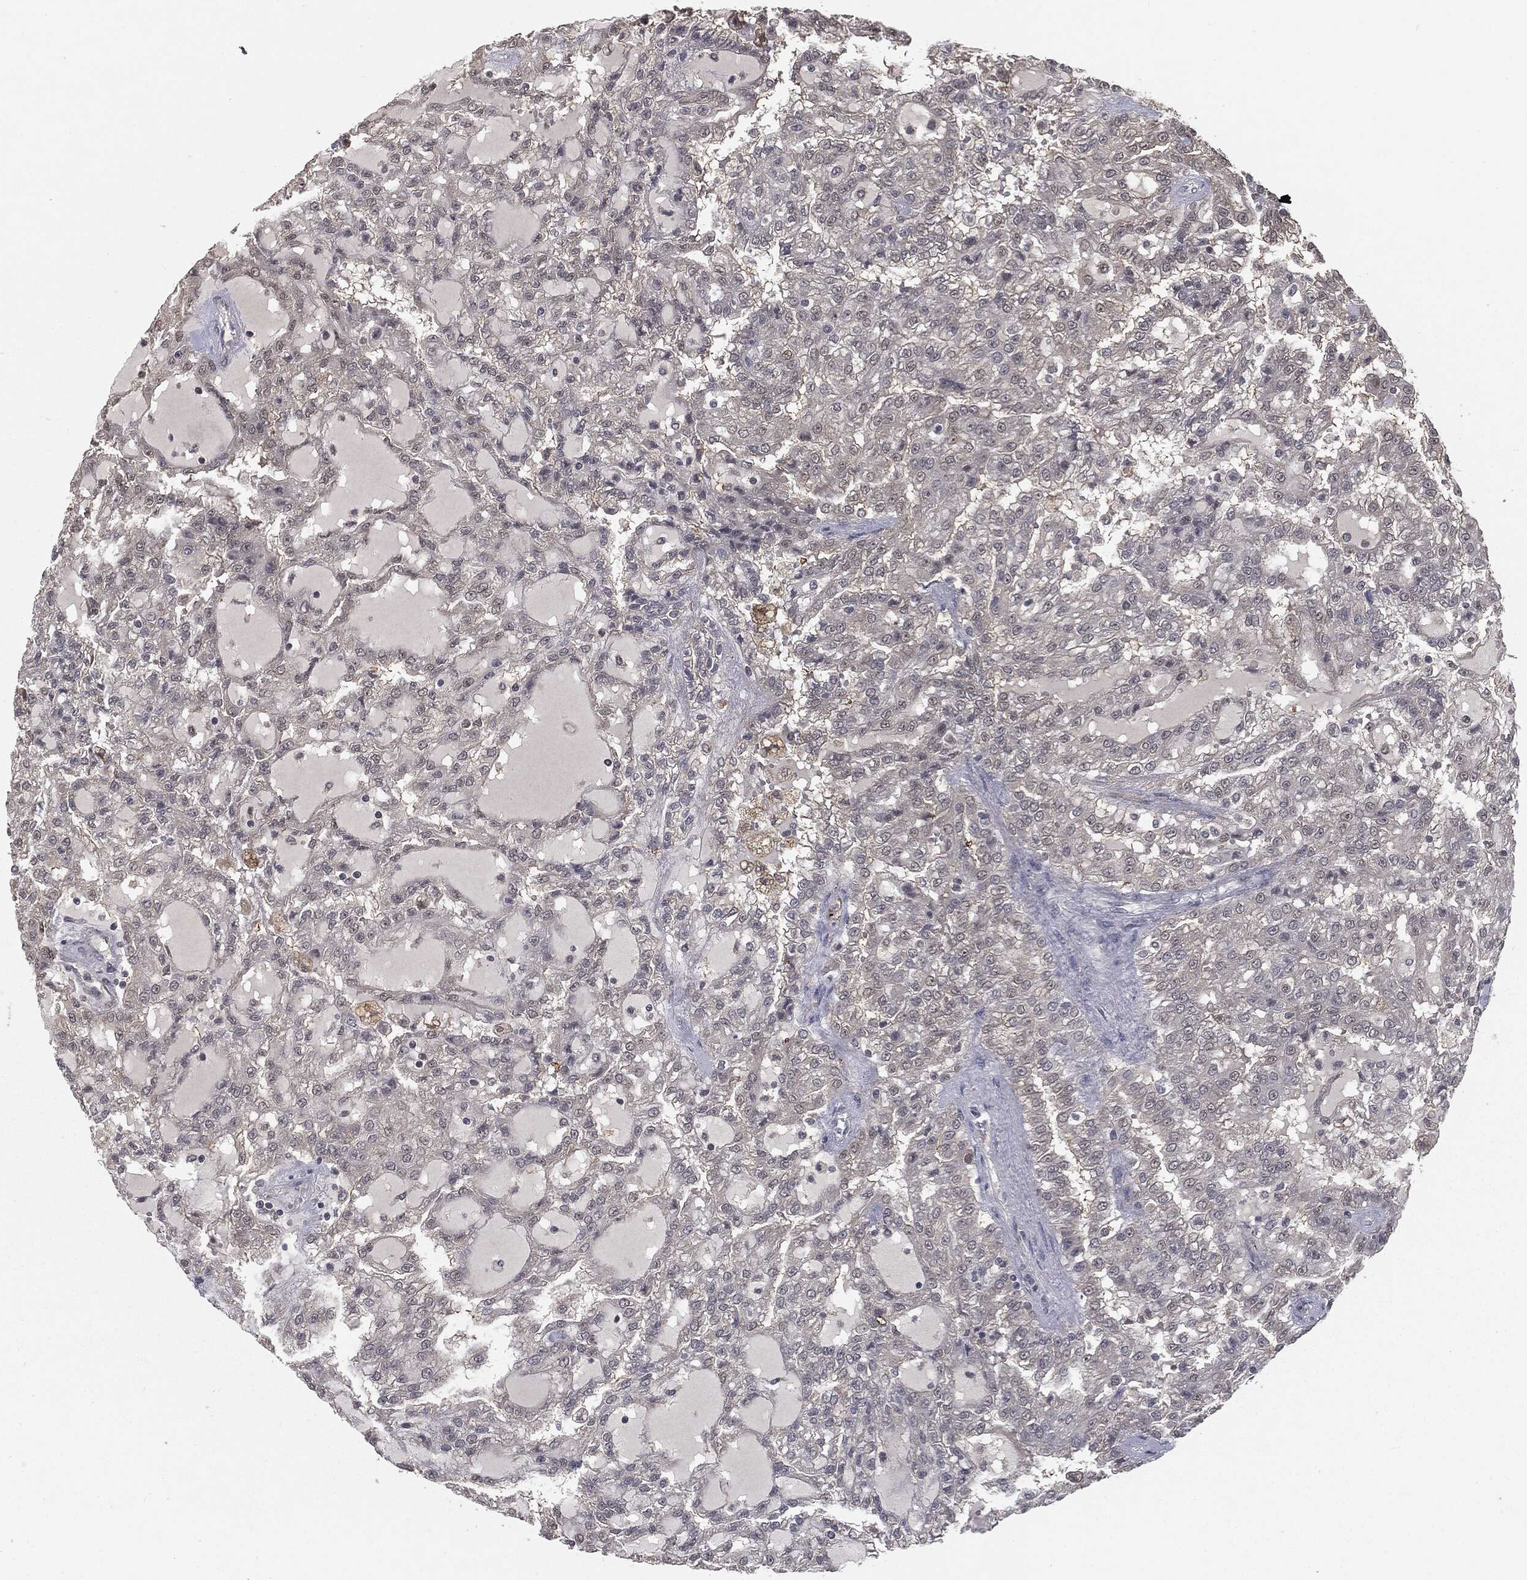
{"staining": {"intensity": "negative", "quantity": "none", "location": "none"}, "tissue": "renal cancer", "cell_type": "Tumor cells", "image_type": "cancer", "snomed": [{"axis": "morphology", "description": "Adenocarcinoma, NOS"}, {"axis": "topography", "description": "Kidney"}], "caption": "This is a histopathology image of IHC staining of renal adenocarcinoma, which shows no expression in tumor cells. (DAB (3,3'-diaminobenzidine) immunohistochemistry visualized using brightfield microscopy, high magnification).", "gene": "FBXO7", "patient": {"sex": "male", "age": 63}}